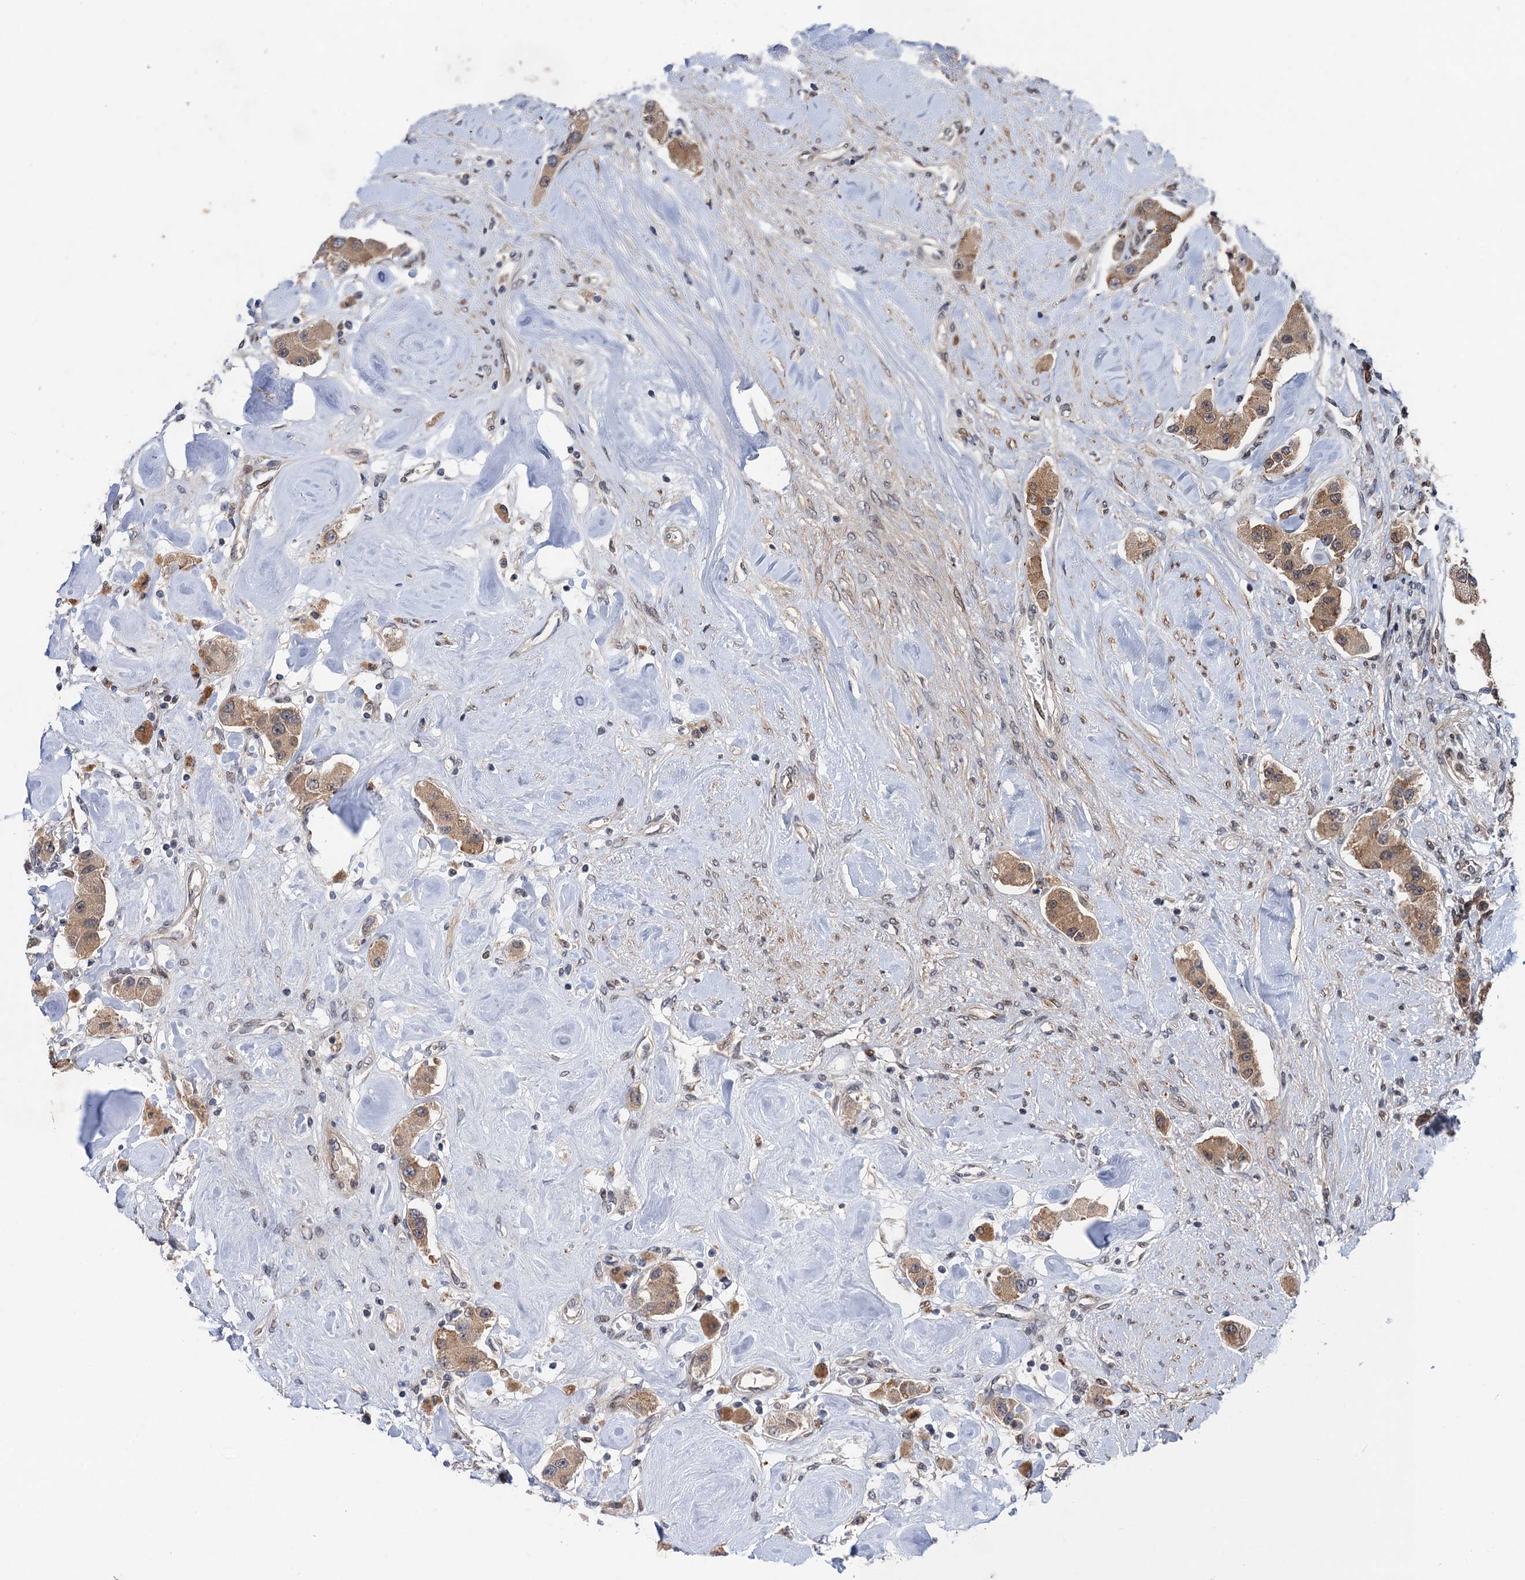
{"staining": {"intensity": "moderate", "quantity": ">75%", "location": "cytoplasmic/membranous"}, "tissue": "carcinoid", "cell_type": "Tumor cells", "image_type": "cancer", "snomed": [{"axis": "morphology", "description": "Carcinoid, malignant, NOS"}, {"axis": "topography", "description": "Pancreas"}], "caption": "Immunohistochemical staining of carcinoid demonstrates medium levels of moderate cytoplasmic/membranous expression in about >75% of tumor cells.", "gene": "NEK8", "patient": {"sex": "male", "age": 41}}